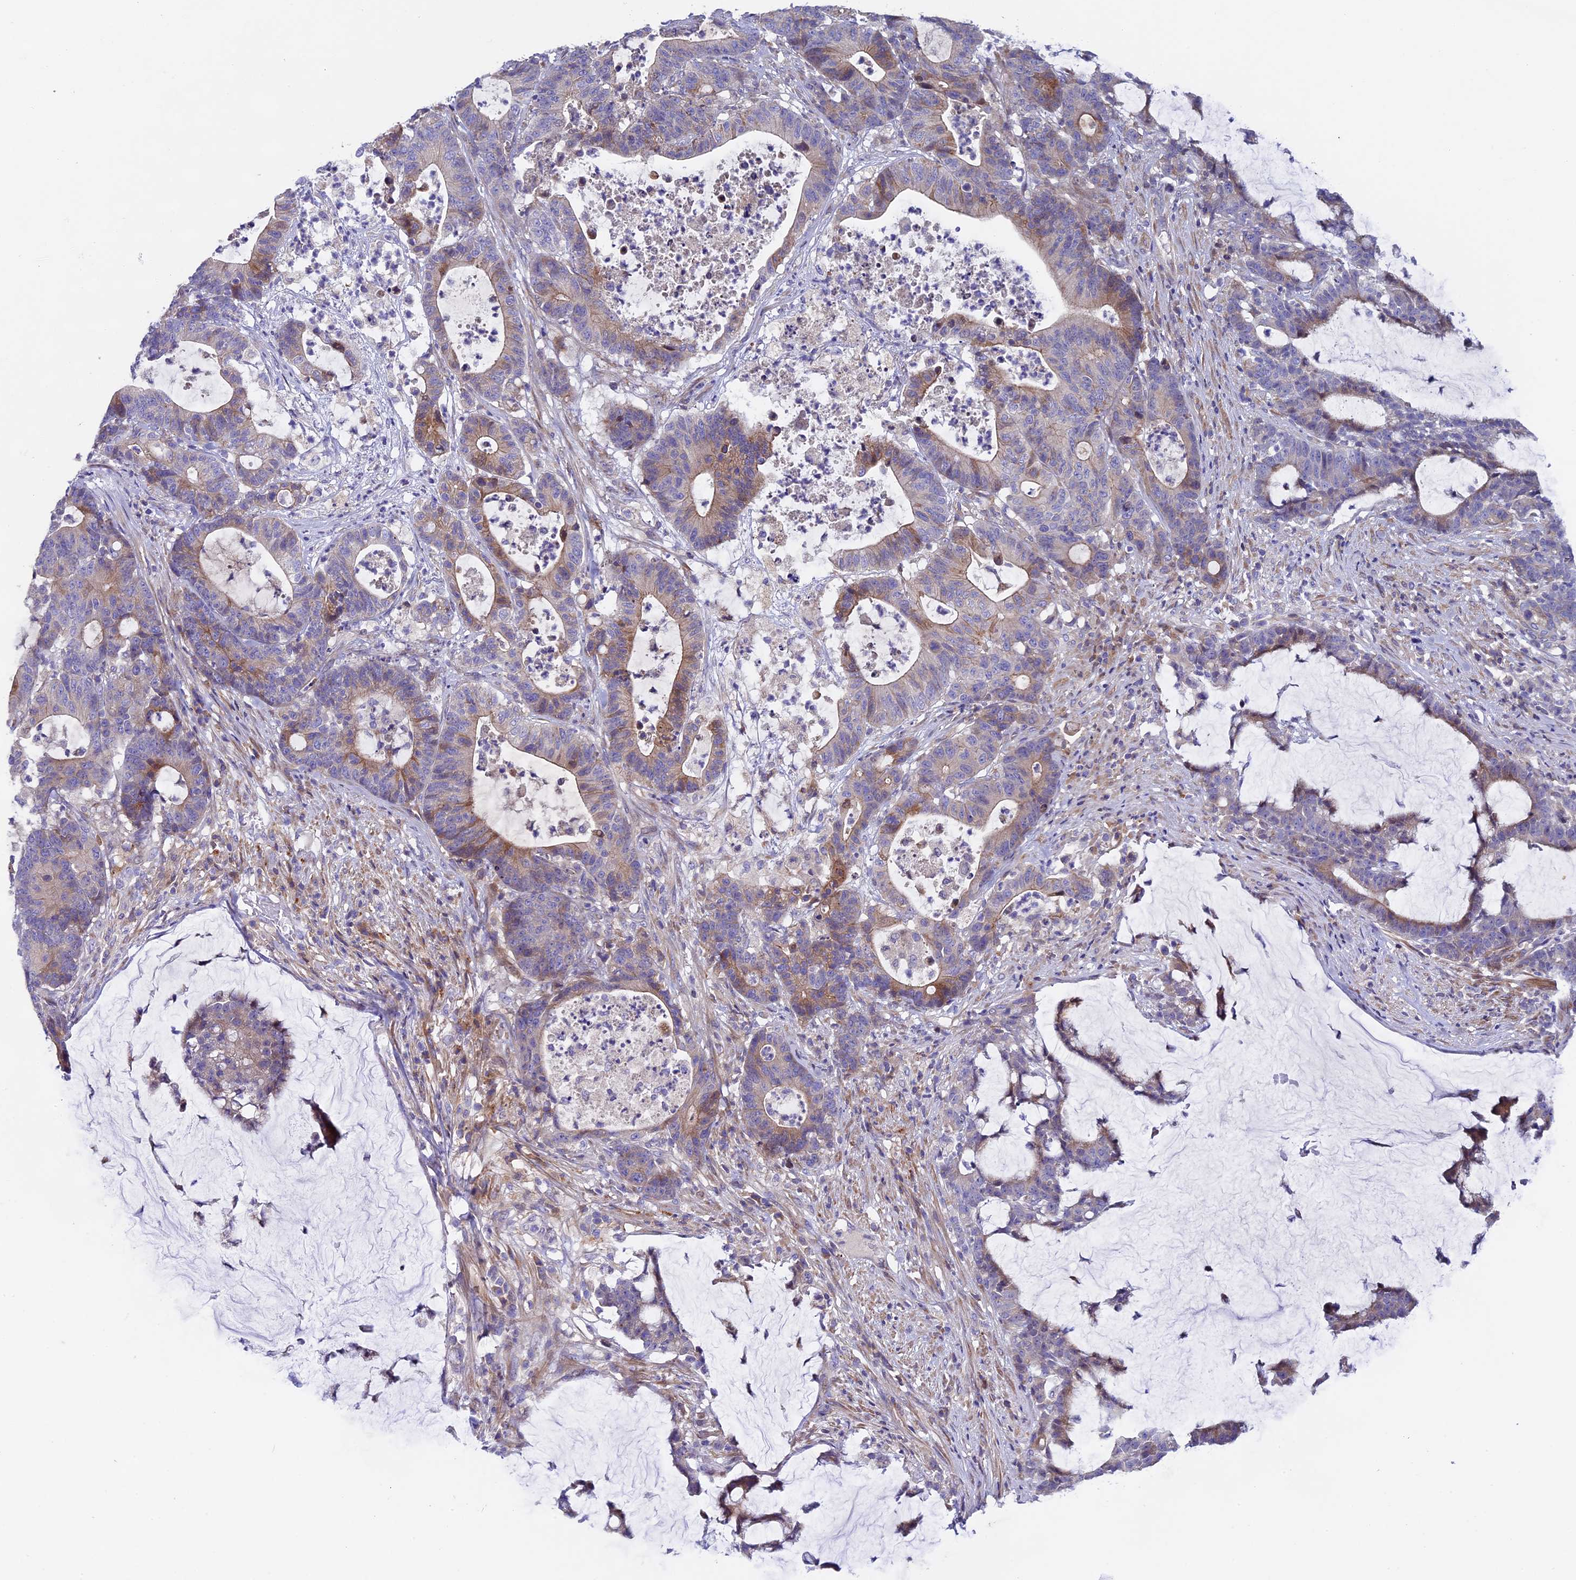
{"staining": {"intensity": "moderate", "quantity": "<25%", "location": "cytoplasmic/membranous"}, "tissue": "colorectal cancer", "cell_type": "Tumor cells", "image_type": "cancer", "snomed": [{"axis": "morphology", "description": "Adenocarcinoma, NOS"}, {"axis": "topography", "description": "Colon"}], "caption": "An immunohistochemistry (IHC) photomicrograph of tumor tissue is shown. Protein staining in brown highlights moderate cytoplasmic/membranous positivity in colorectal cancer within tumor cells.", "gene": "PIGU", "patient": {"sex": "female", "age": 84}}